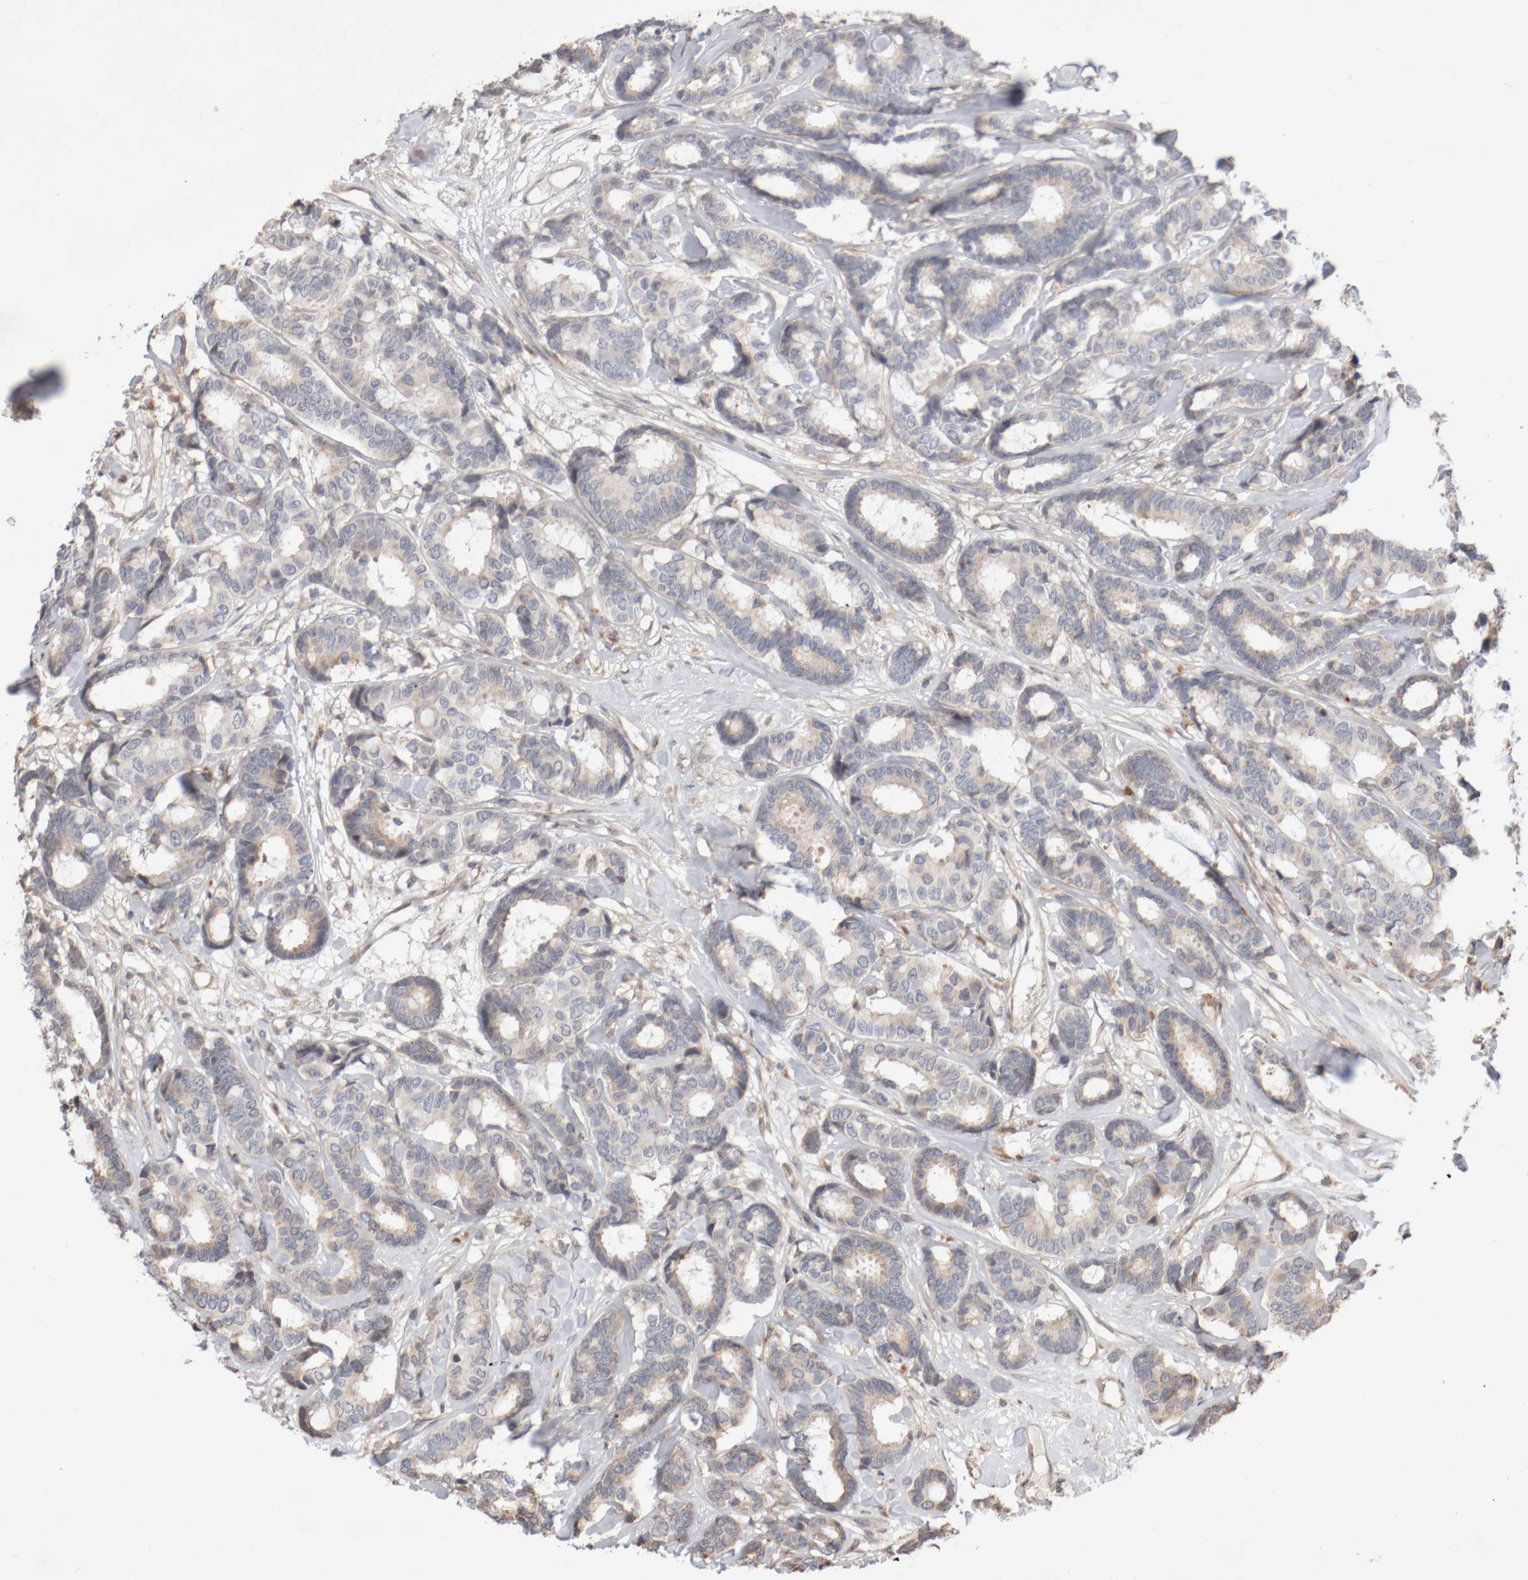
{"staining": {"intensity": "negative", "quantity": "none", "location": "none"}, "tissue": "breast cancer", "cell_type": "Tumor cells", "image_type": "cancer", "snomed": [{"axis": "morphology", "description": "Duct carcinoma"}, {"axis": "topography", "description": "Breast"}], "caption": "Micrograph shows no significant protein positivity in tumor cells of breast cancer.", "gene": "DPH7", "patient": {"sex": "female", "age": 87}}